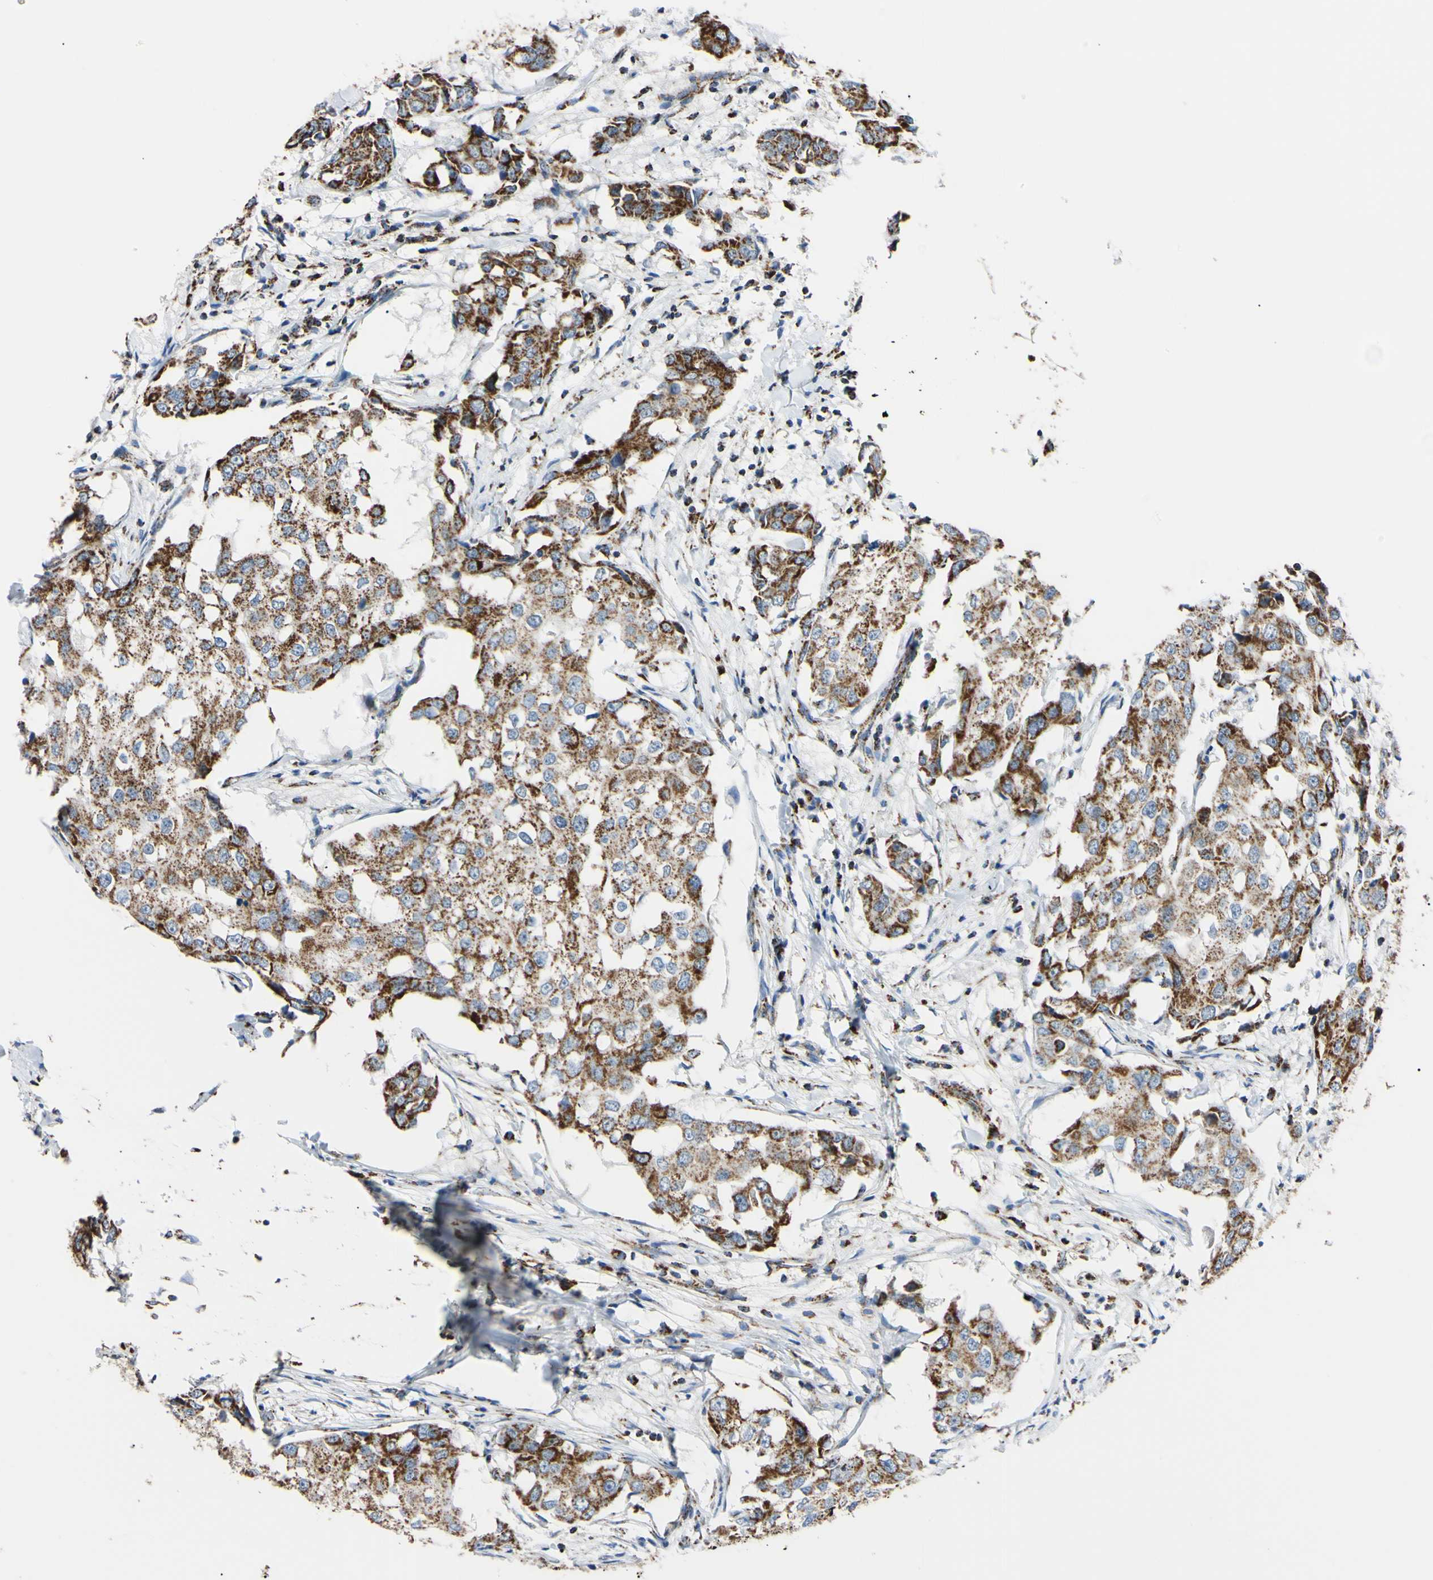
{"staining": {"intensity": "strong", "quantity": ">75%", "location": "cytoplasmic/membranous"}, "tissue": "breast cancer", "cell_type": "Tumor cells", "image_type": "cancer", "snomed": [{"axis": "morphology", "description": "Duct carcinoma"}, {"axis": "topography", "description": "Breast"}], "caption": "About >75% of tumor cells in breast invasive ductal carcinoma display strong cytoplasmic/membranous protein positivity as visualized by brown immunohistochemical staining.", "gene": "CLPP", "patient": {"sex": "female", "age": 27}}